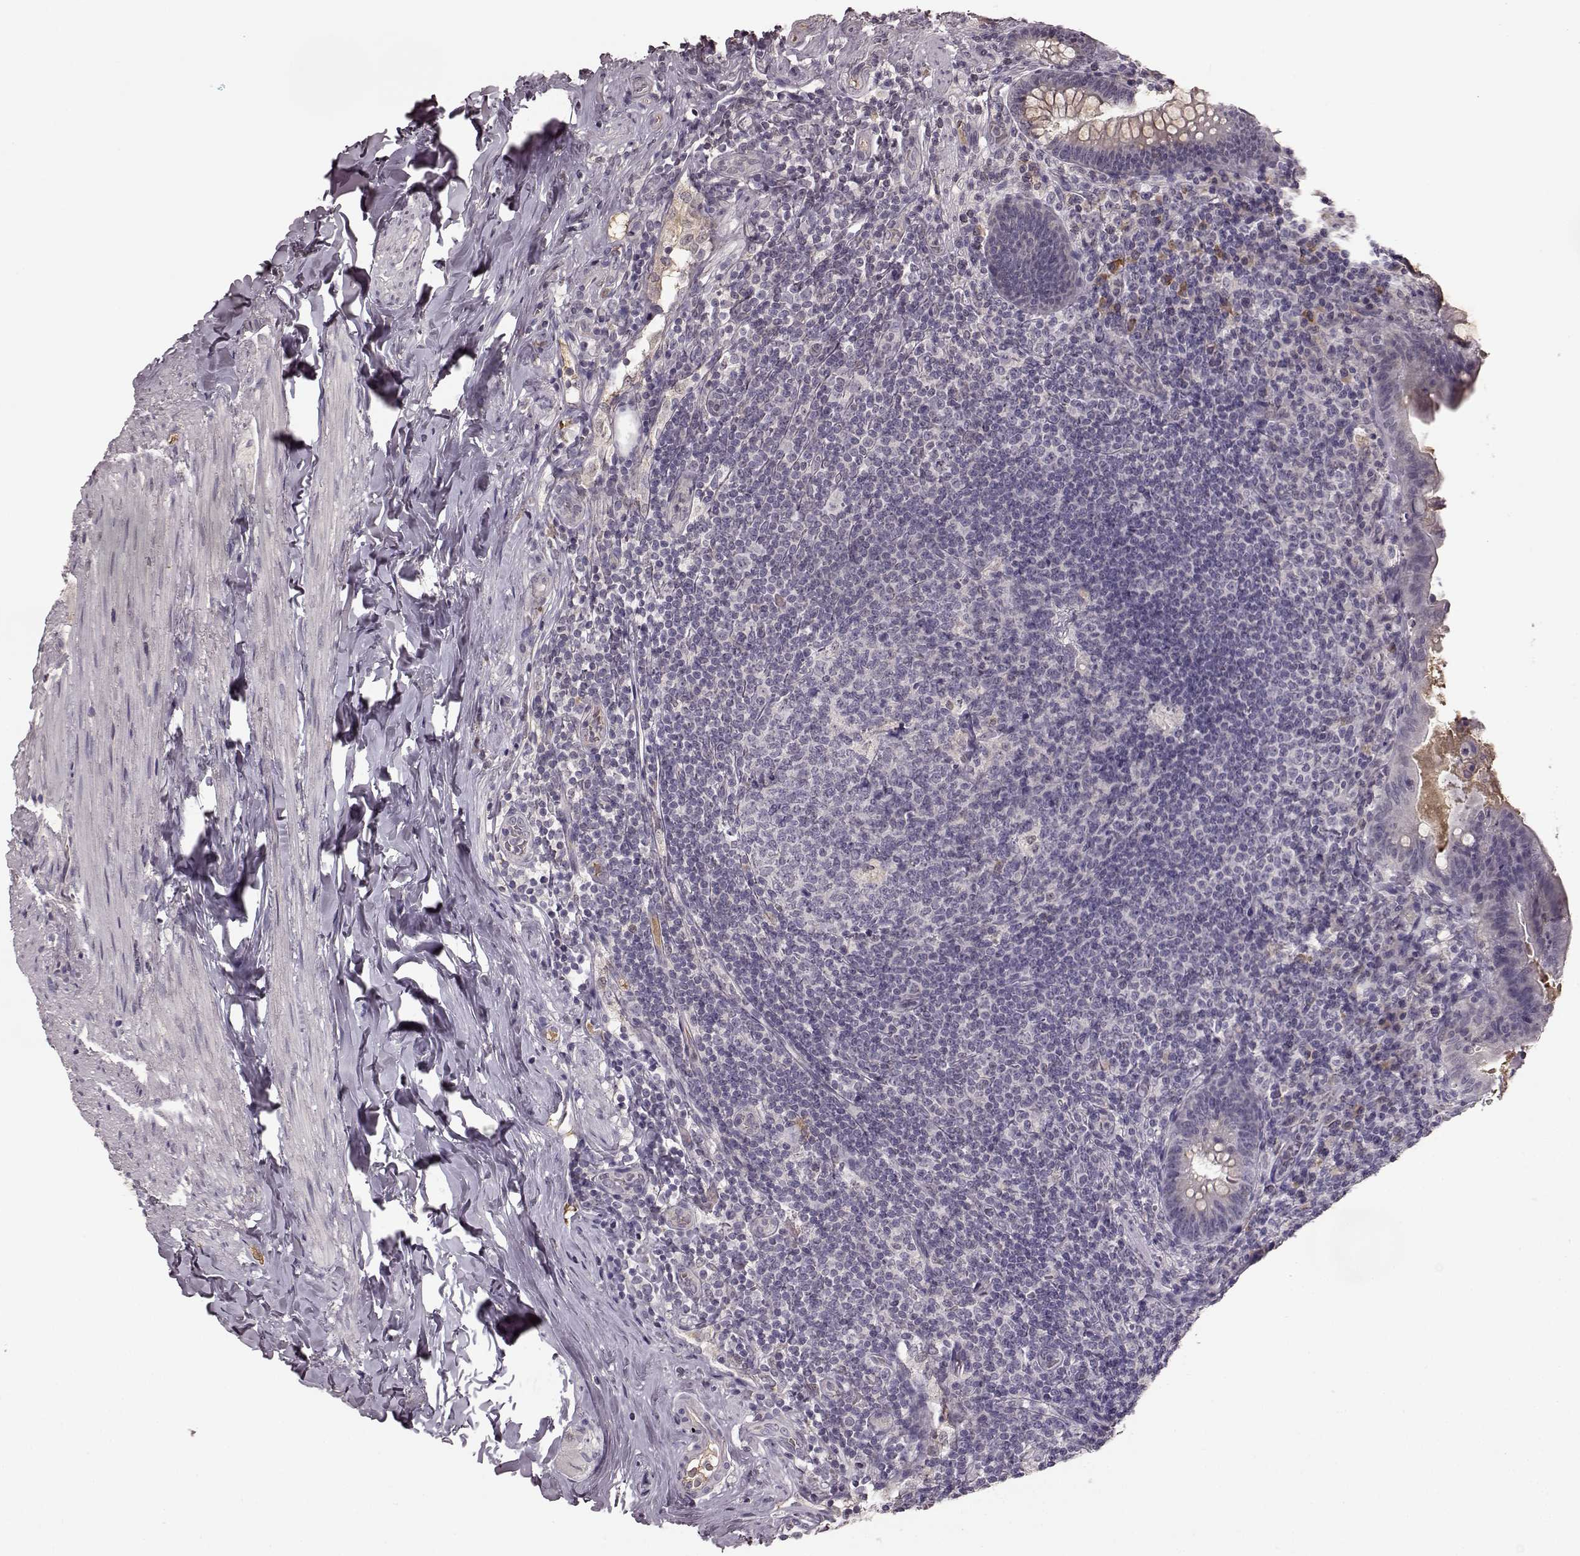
{"staining": {"intensity": "negative", "quantity": "none", "location": "none"}, "tissue": "appendix", "cell_type": "Glandular cells", "image_type": "normal", "snomed": [{"axis": "morphology", "description": "Normal tissue, NOS"}, {"axis": "topography", "description": "Appendix"}], "caption": "Photomicrograph shows no protein expression in glandular cells of unremarkable appendix.", "gene": "NRL", "patient": {"sex": "male", "age": 47}}